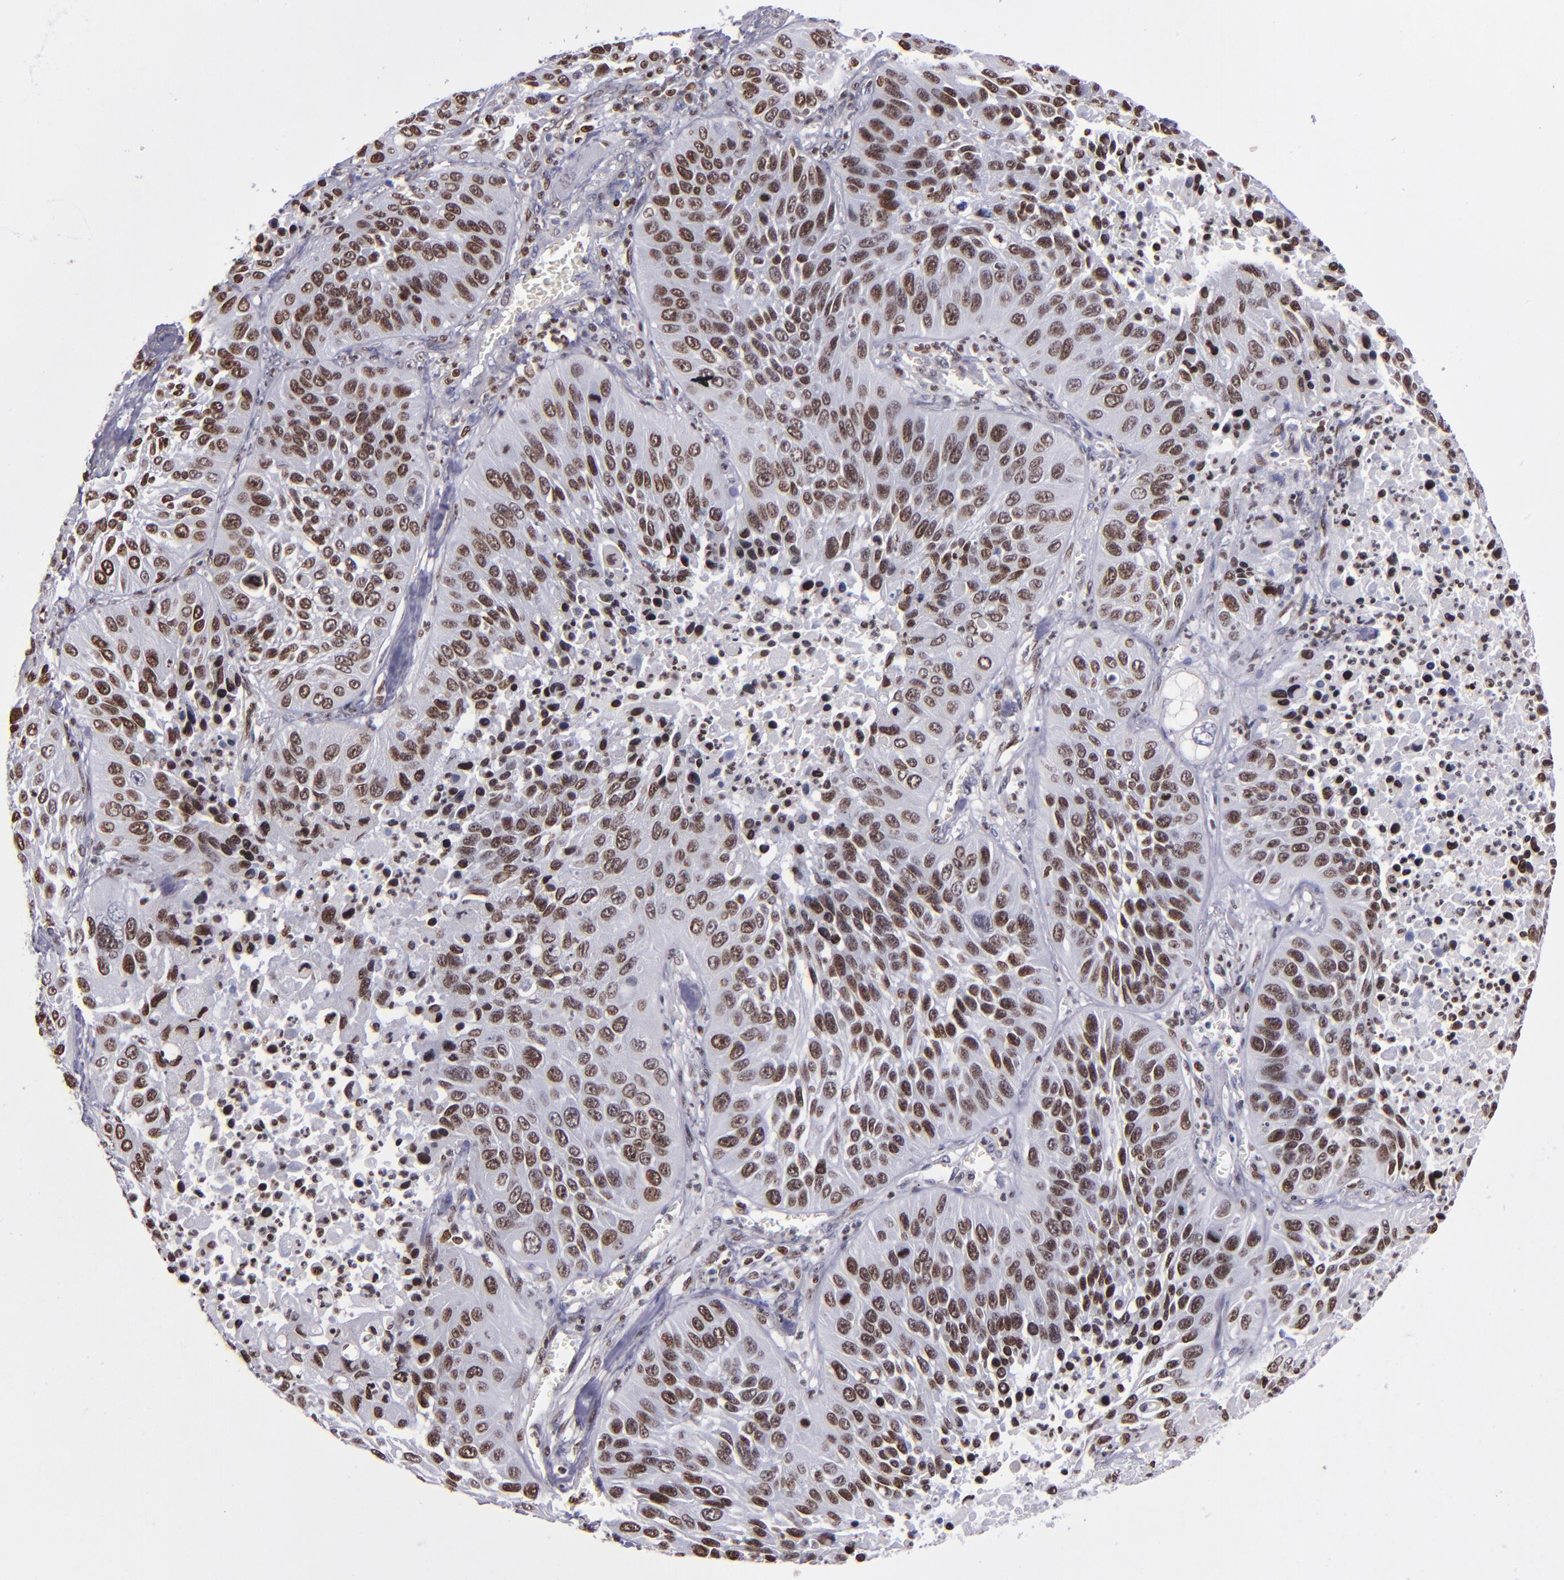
{"staining": {"intensity": "strong", "quantity": ">75%", "location": "nuclear"}, "tissue": "lung cancer", "cell_type": "Tumor cells", "image_type": "cancer", "snomed": [{"axis": "morphology", "description": "Squamous cell carcinoma, NOS"}, {"axis": "topography", "description": "Lung"}], "caption": "IHC histopathology image of neoplastic tissue: human lung squamous cell carcinoma stained using immunohistochemistry (IHC) displays high levels of strong protein expression localized specifically in the nuclear of tumor cells, appearing as a nuclear brown color.", "gene": "CDKL5", "patient": {"sex": "female", "age": 76}}